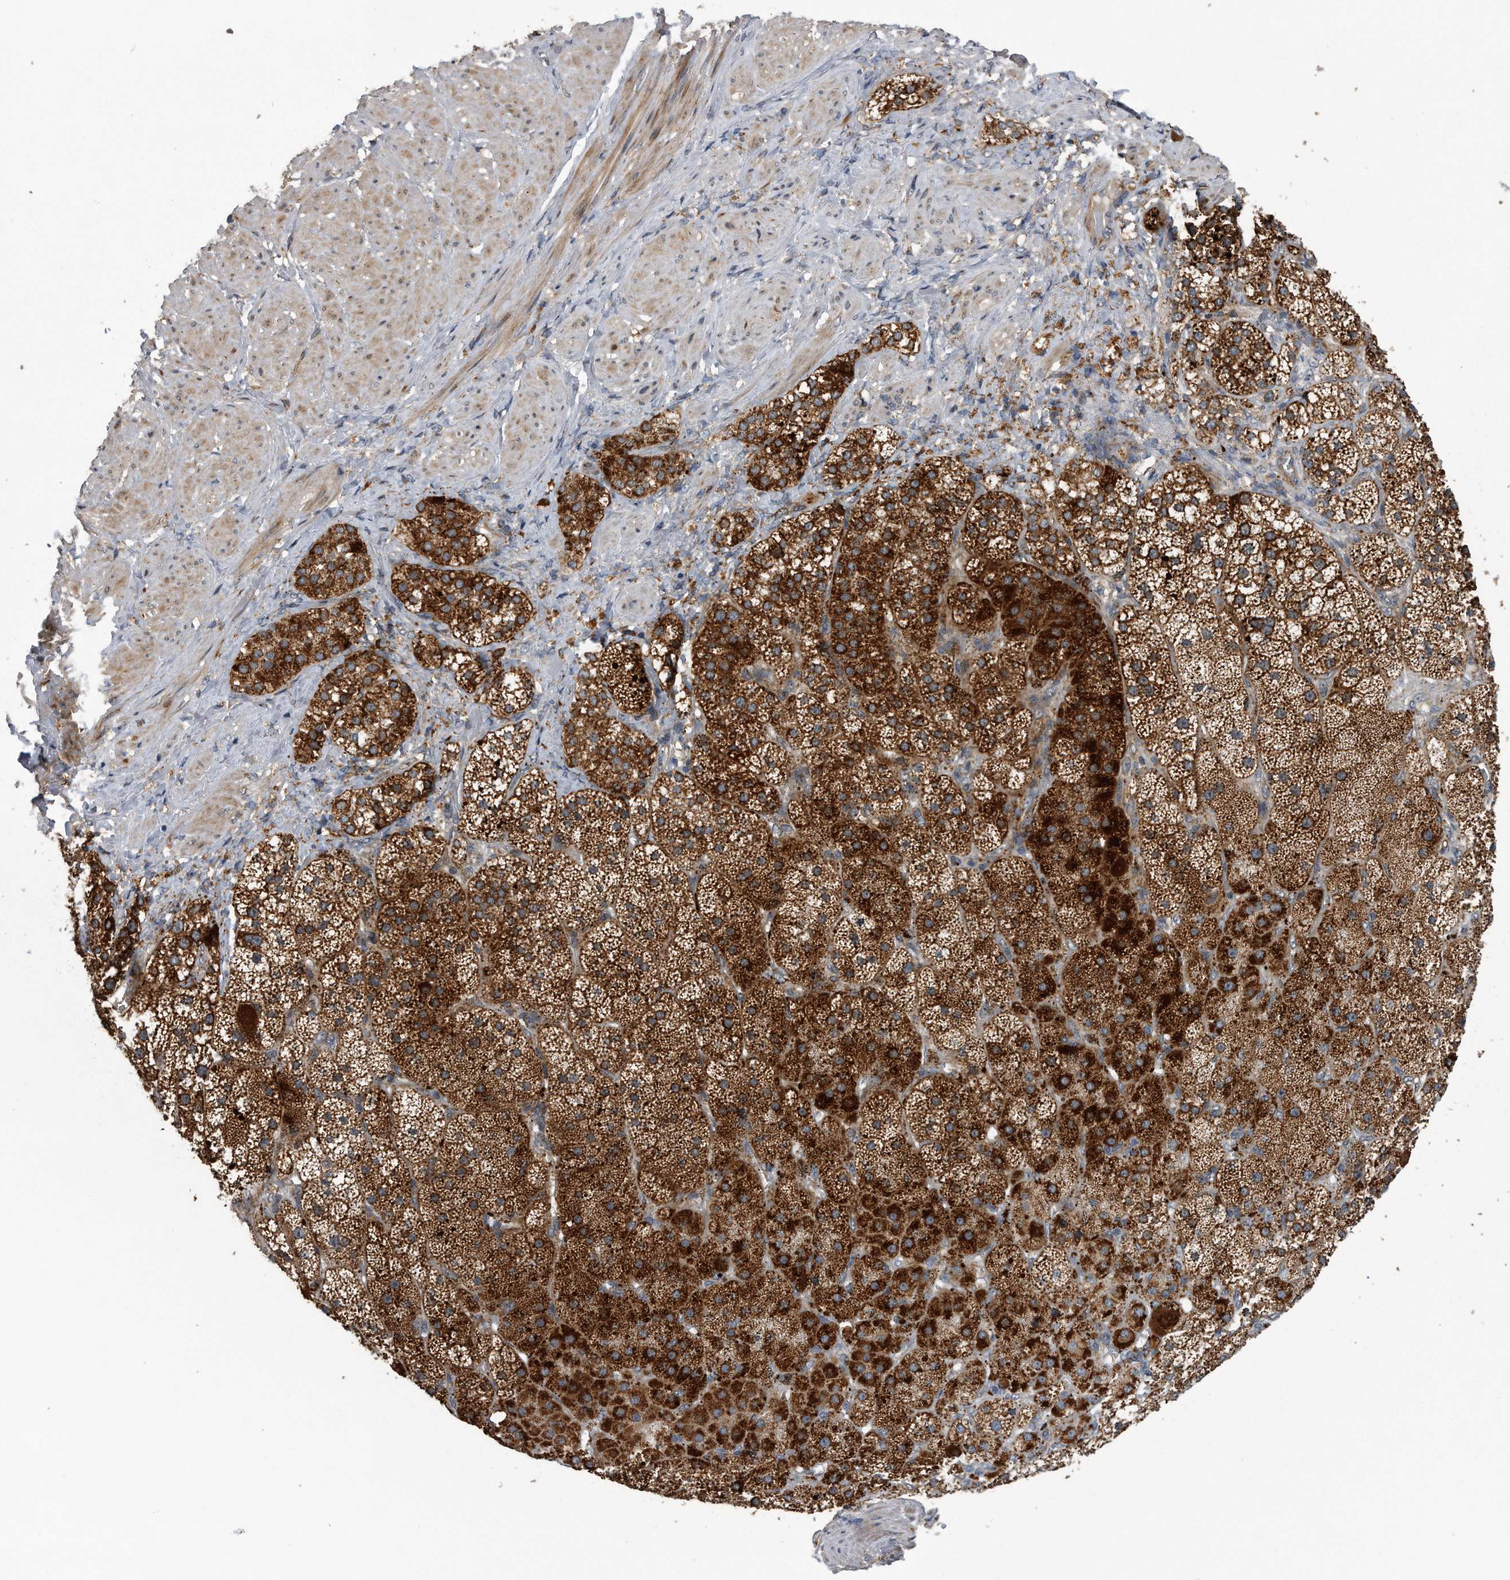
{"staining": {"intensity": "strong", "quantity": ">75%", "location": "cytoplasmic/membranous"}, "tissue": "adrenal gland", "cell_type": "Glandular cells", "image_type": "normal", "snomed": [{"axis": "morphology", "description": "Normal tissue, NOS"}, {"axis": "topography", "description": "Adrenal gland"}], "caption": "There is high levels of strong cytoplasmic/membranous staining in glandular cells of normal adrenal gland, as demonstrated by immunohistochemical staining (brown color).", "gene": "LYRM4", "patient": {"sex": "male", "age": 57}}